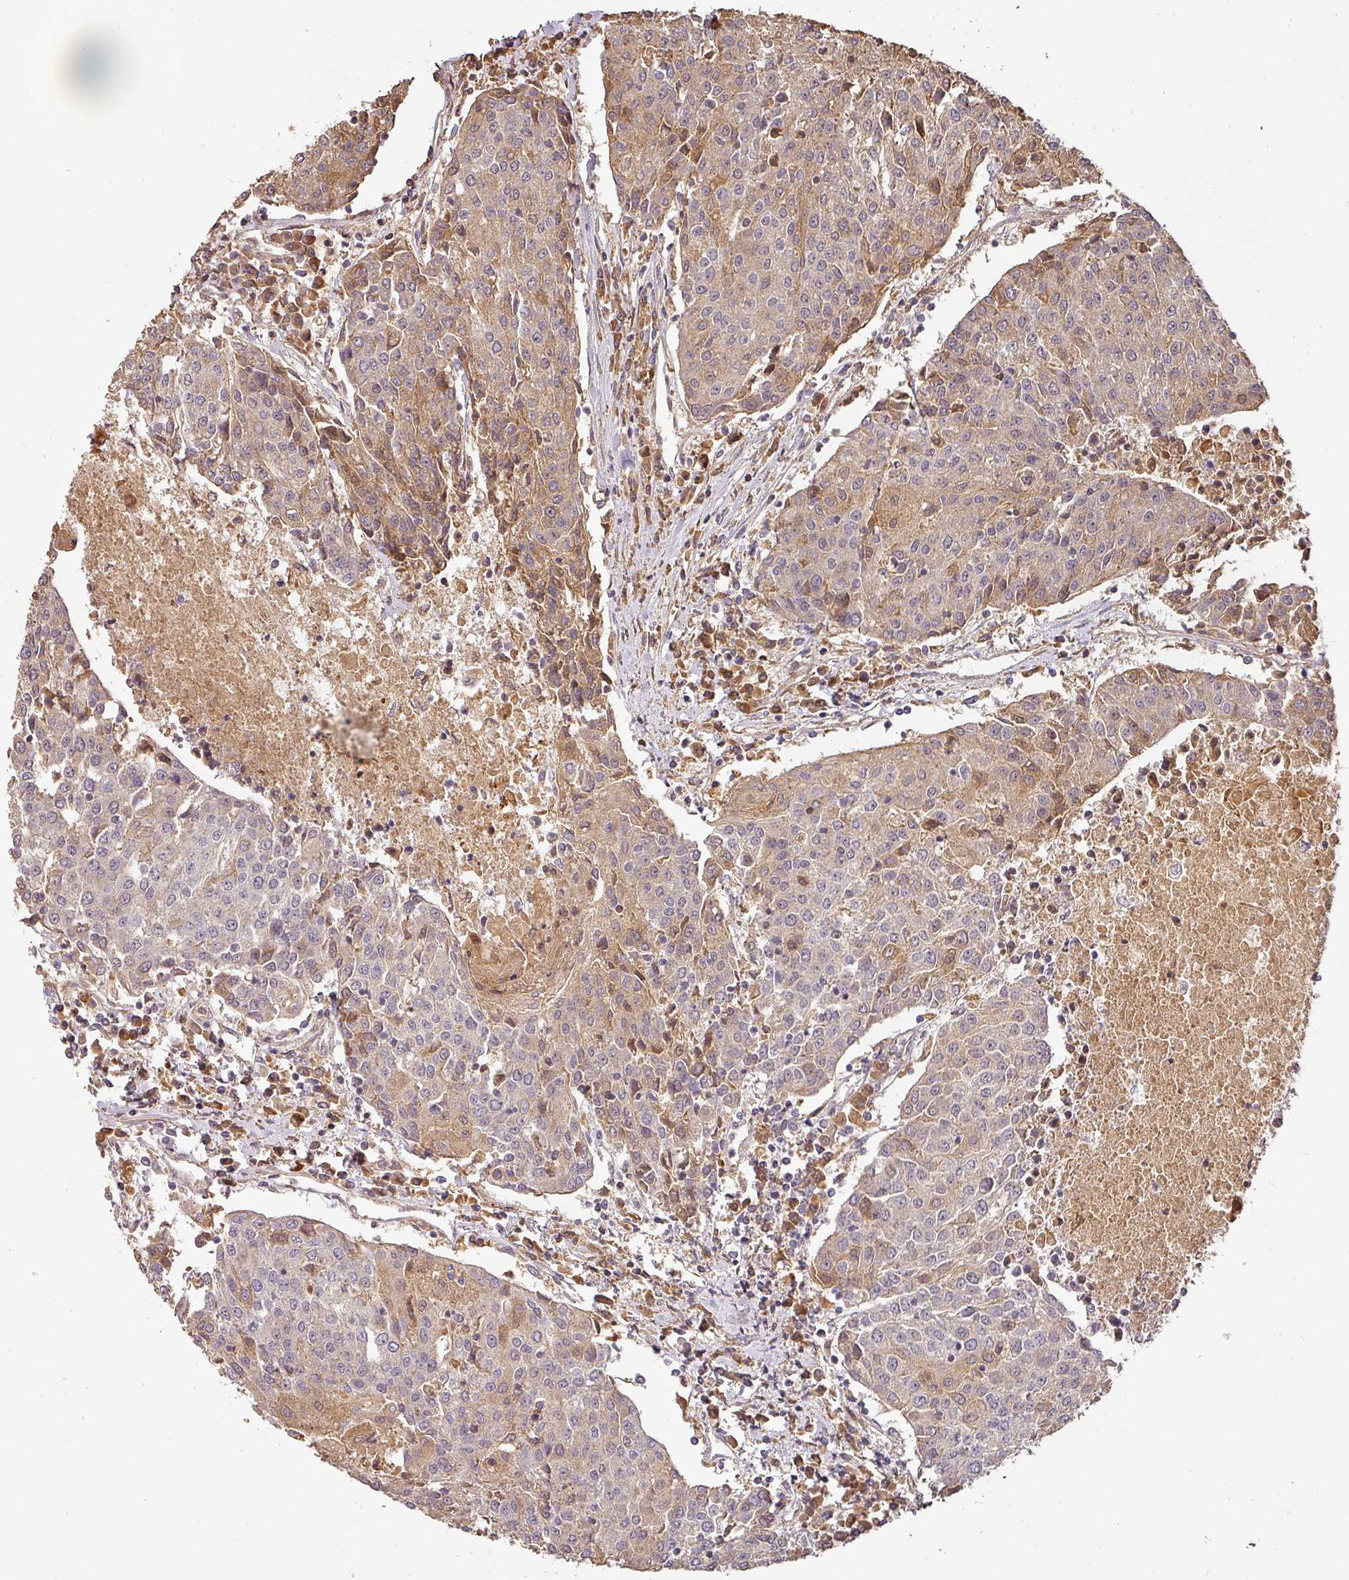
{"staining": {"intensity": "weak", "quantity": "25%-75%", "location": "cytoplasmic/membranous"}, "tissue": "urothelial cancer", "cell_type": "Tumor cells", "image_type": "cancer", "snomed": [{"axis": "morphology", "description": "Urothelial carcinoma, High grade"}, {"axis": "topography", "description": "Urinary bladder"}], "caption": "Protein expression analysis of urothelial cancer displays weak cytoplasmic/membranous staining in approximately 25%-75% of tumor cells. (DAB (3,3'-diaminobenzidine) IHC with brightfield microscopy, high magnification).", "gene": "BPIFB3", "patient": {"sex": "female", "age": 85}}